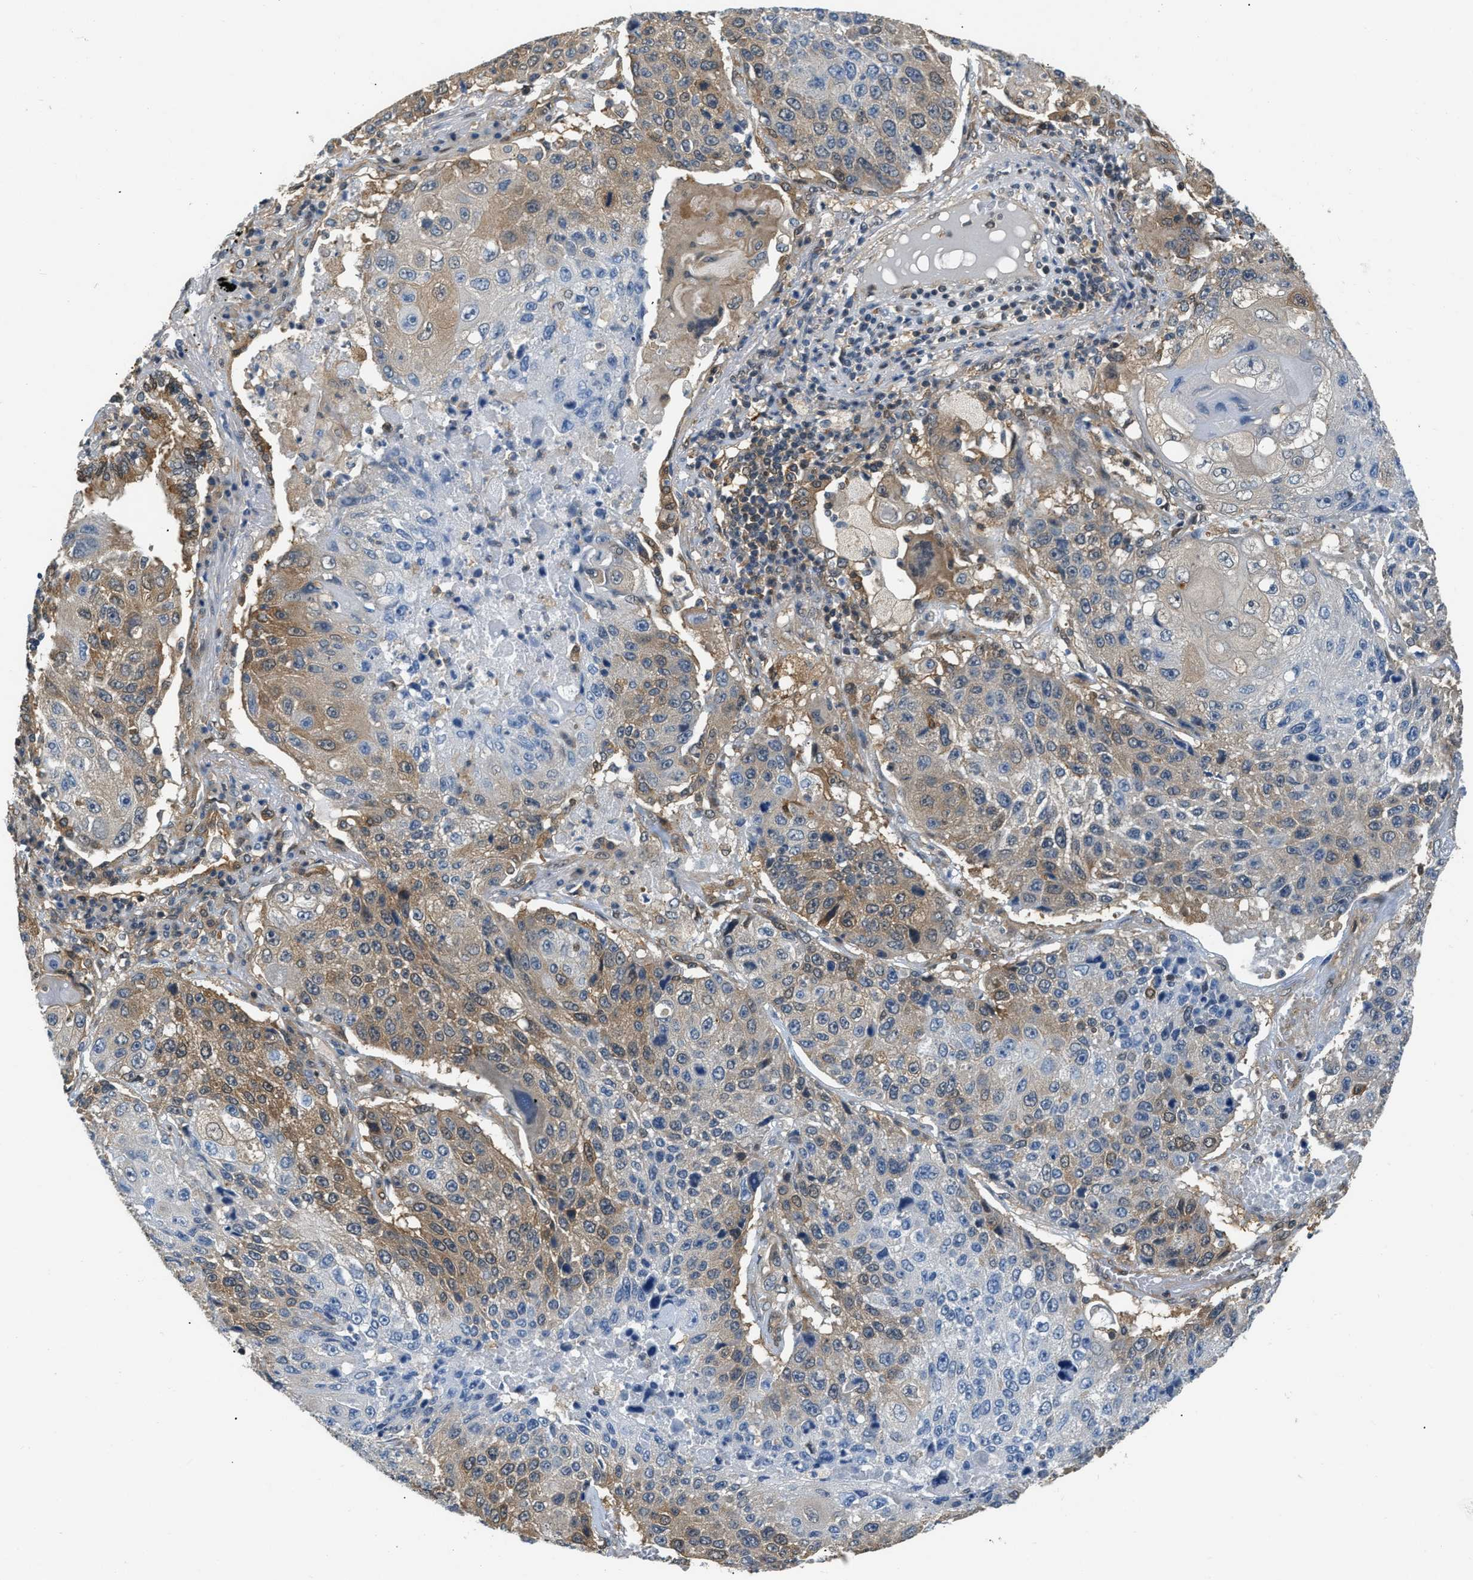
{"staining": {"intensity": "moderate", "quantity": "25%-75%", "location": "cytoplasmic/membranous"}, "tissue": "lung cancer", "cell_type": "Tumor cells", "image_type": "cancer", "snomed": [{"axis": "morphology", "description": "Squamous cell carcinoma, NOS"}, {"axis": "topography", "description": "Lung"}], "caption": "An IHC micrograph of neoplastic tissue is shown. Protein staining in brown shows moderate cytoplasmic/membranous positivity in lung squamous cell carcinoma within tumor cells.", "gene": "EIF4EBP2", "patient": {"sex": "male", "age": 61}}